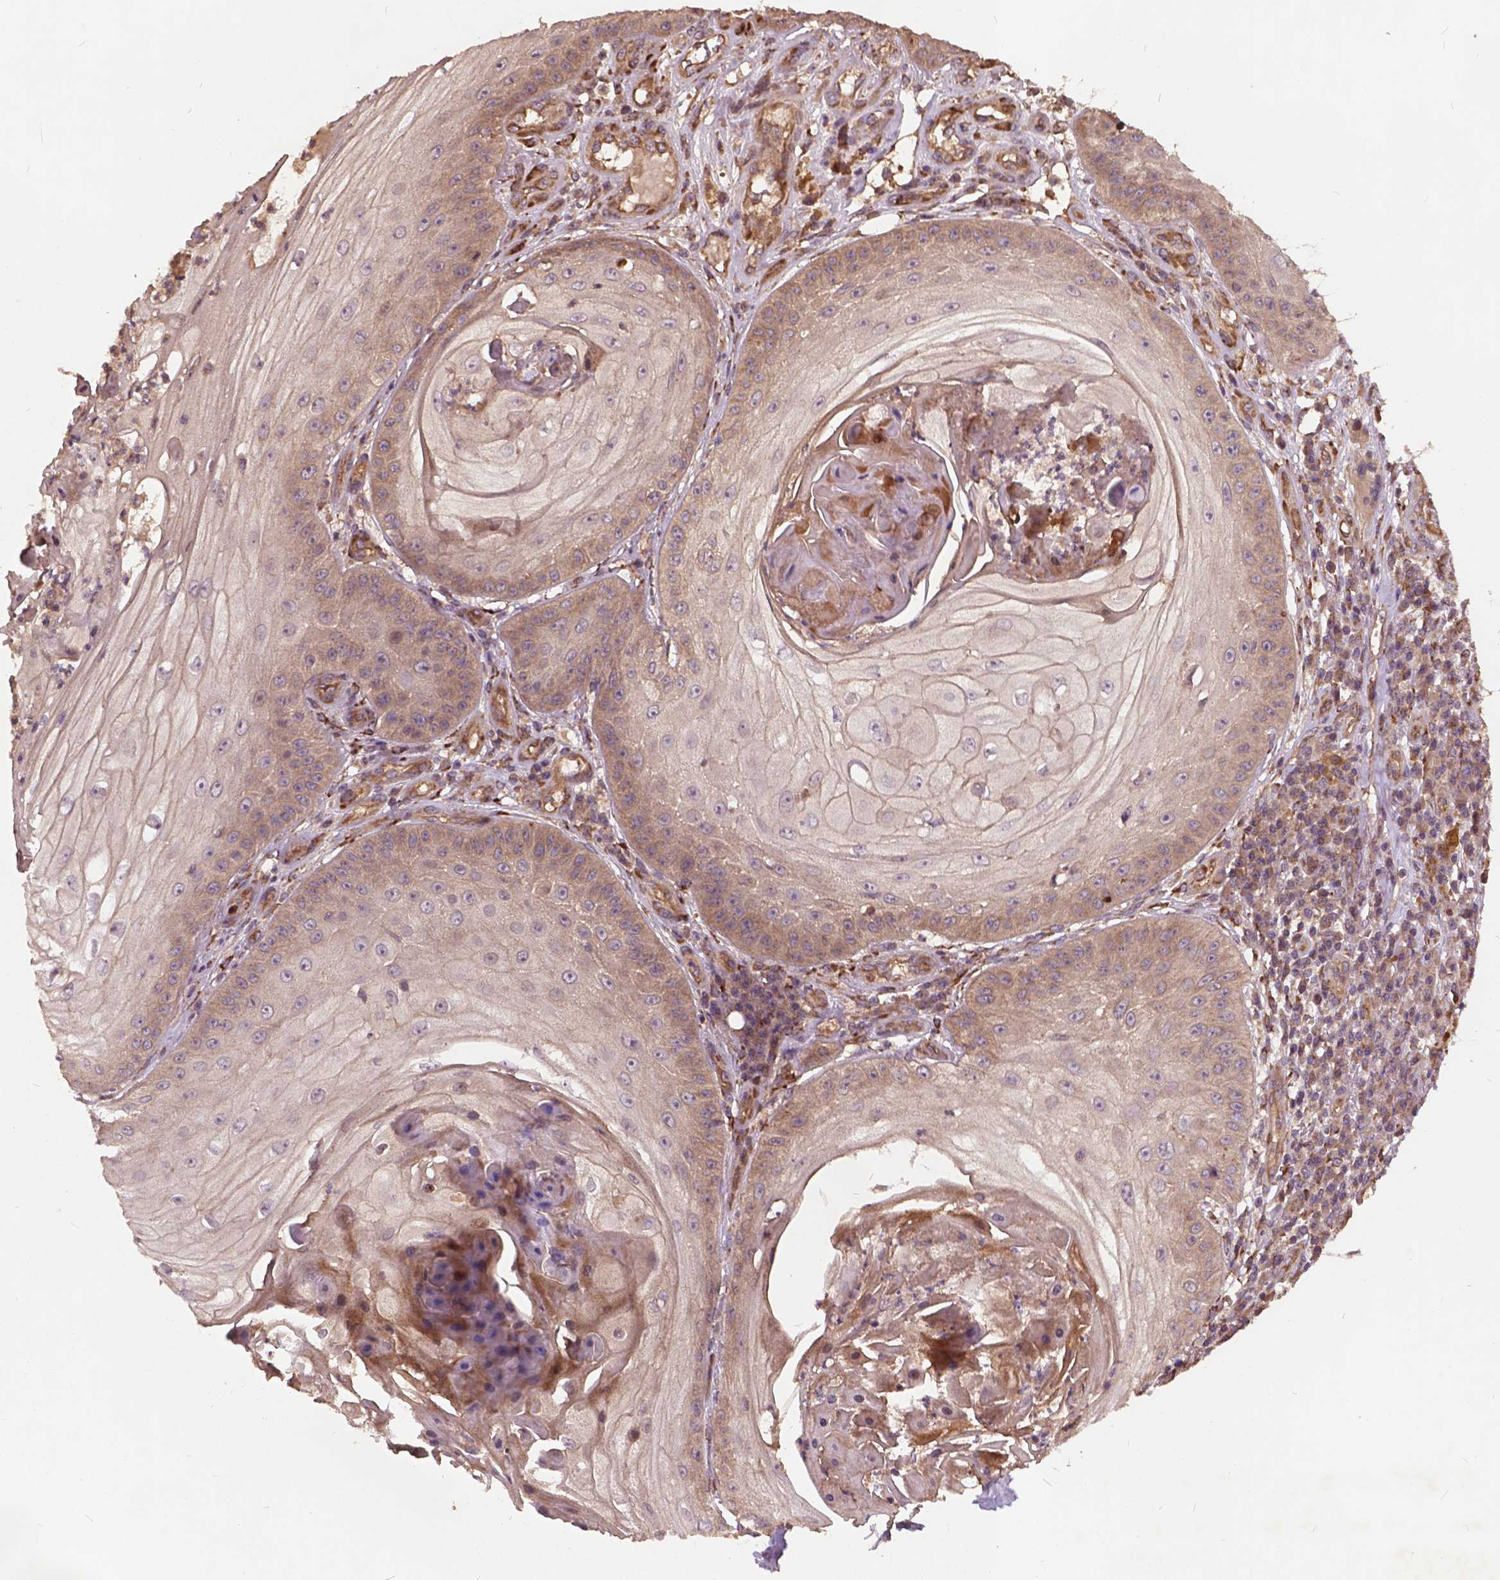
{"staining": {"intensity": "weak", "quantity": "25%-75%", "location": "cytoplasmic/membranous"}, "tissue": "skin cancer", "cell_type": "Tumor cells", "image_type": "cancer", "snomed": [{"axis": "morphology", "description": "Squamous cell carcinoma, NOS"}, {"axis": "topography", "description": "Skin"}], "caption": "Brown immunohistochemical staining in skin cancer exhibits weak cytoplasmic/membranous positivity in approximately 25%-75% of tumor cells. The protein of interest is stained brown, and the nuclei are stained in blue (DAB (3,3'-diaminobenzidine) IHC with brightfield microscopy, high magnification).", "gene": "UBXN2A", "patient": {"sex": "male", "age": 70}}